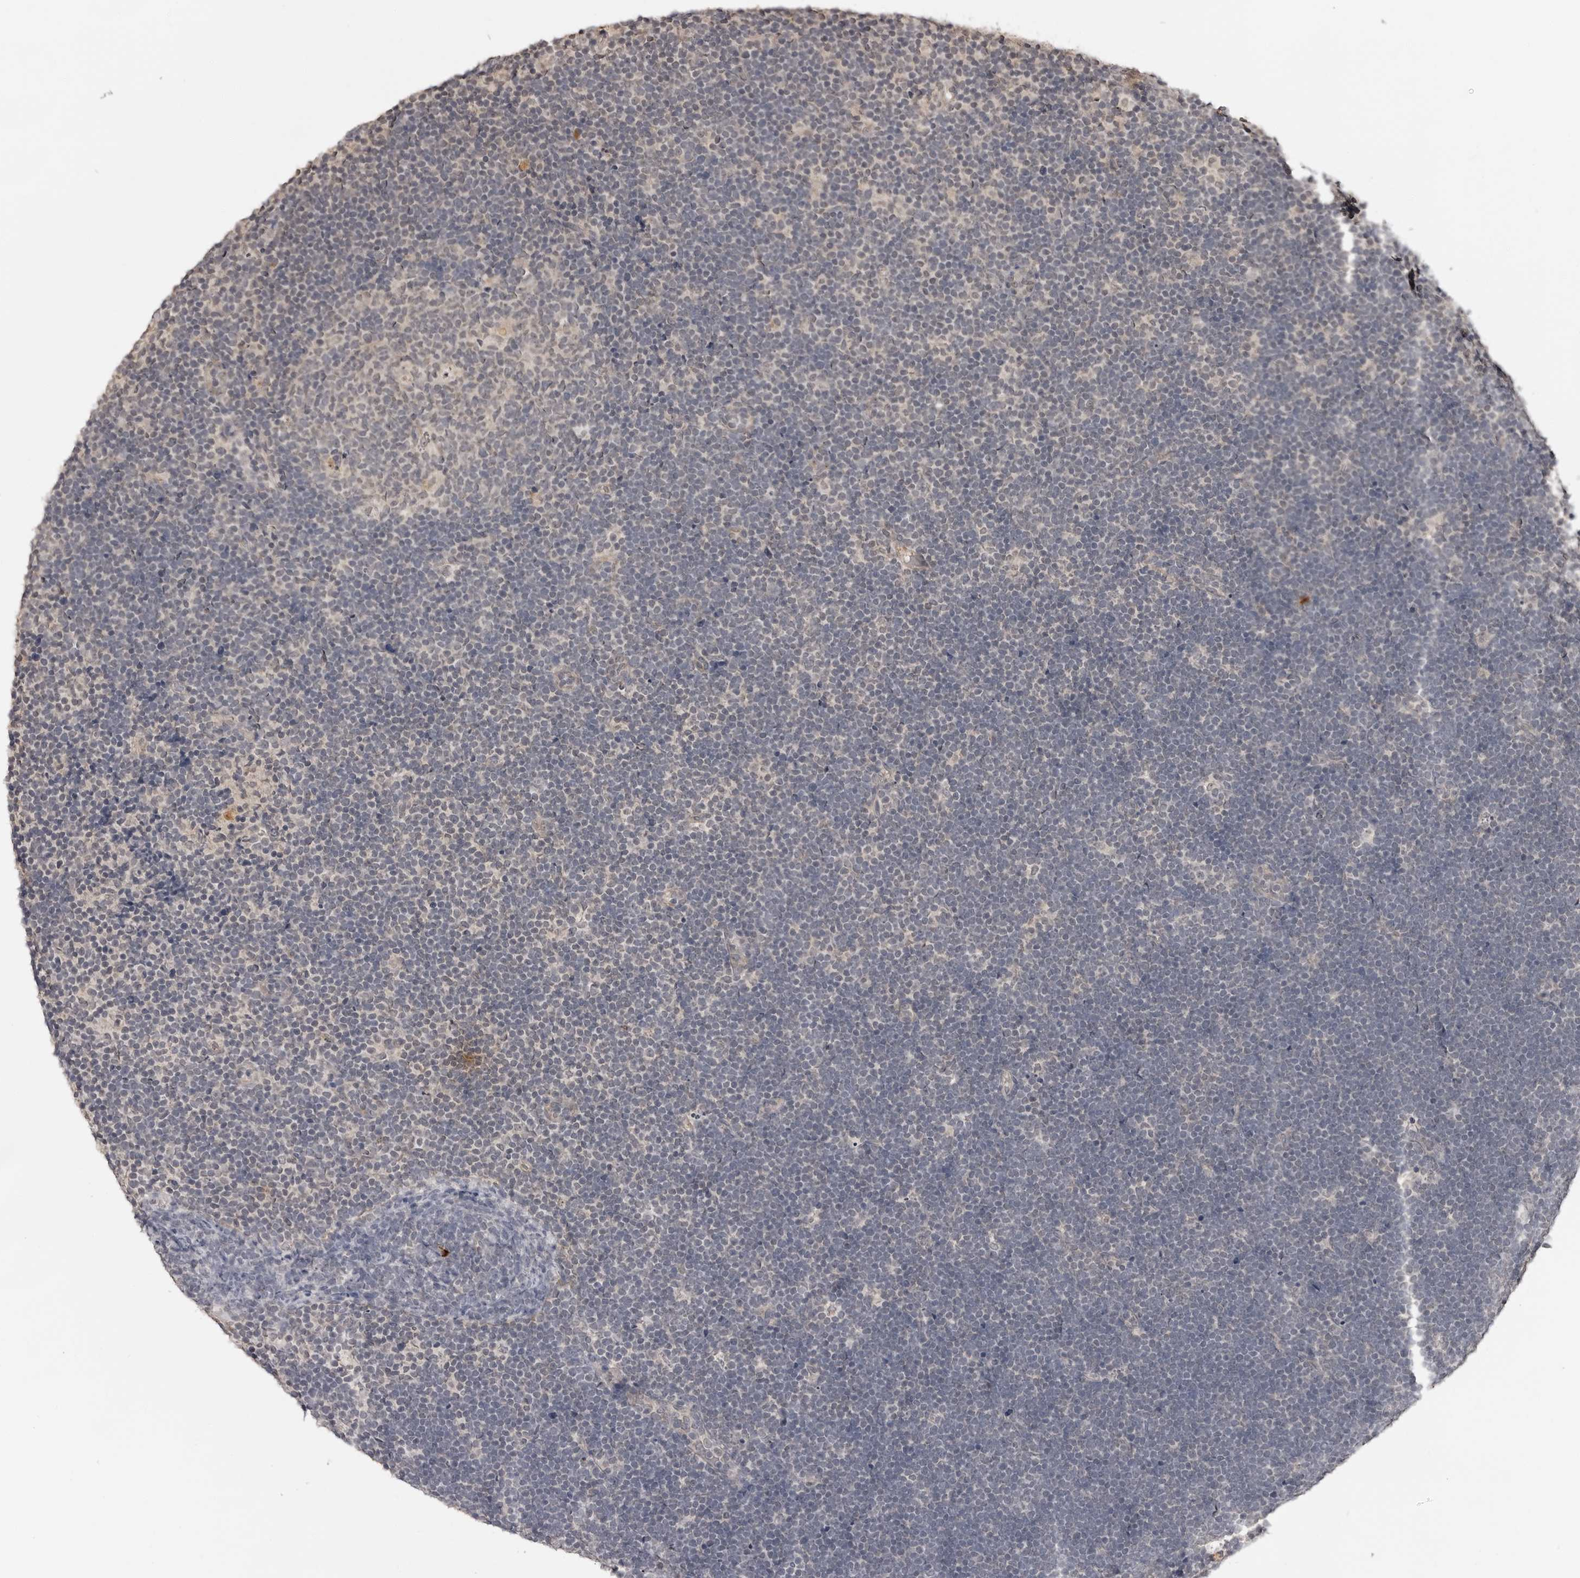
{"staining": {"intensity": "negative", "quantity": "none", "location": "none"}, "tissue": "lymphoma", "cell_type": "Tumor cells", "image_type": "cancer", "snomed": [{"axis": "morphology", "description": "Malignant lymphoma, non-Hodgkin's type, High grade"}, {"axis": "topography", "description": "Lymph node"}], "caption": "IHC of high-grade malignant lymphoma, non-Hodgkin's type exhibits no positivity in tumor cells.", "gene": "IL24", "patient": {"sex": "male", "age": 13}}